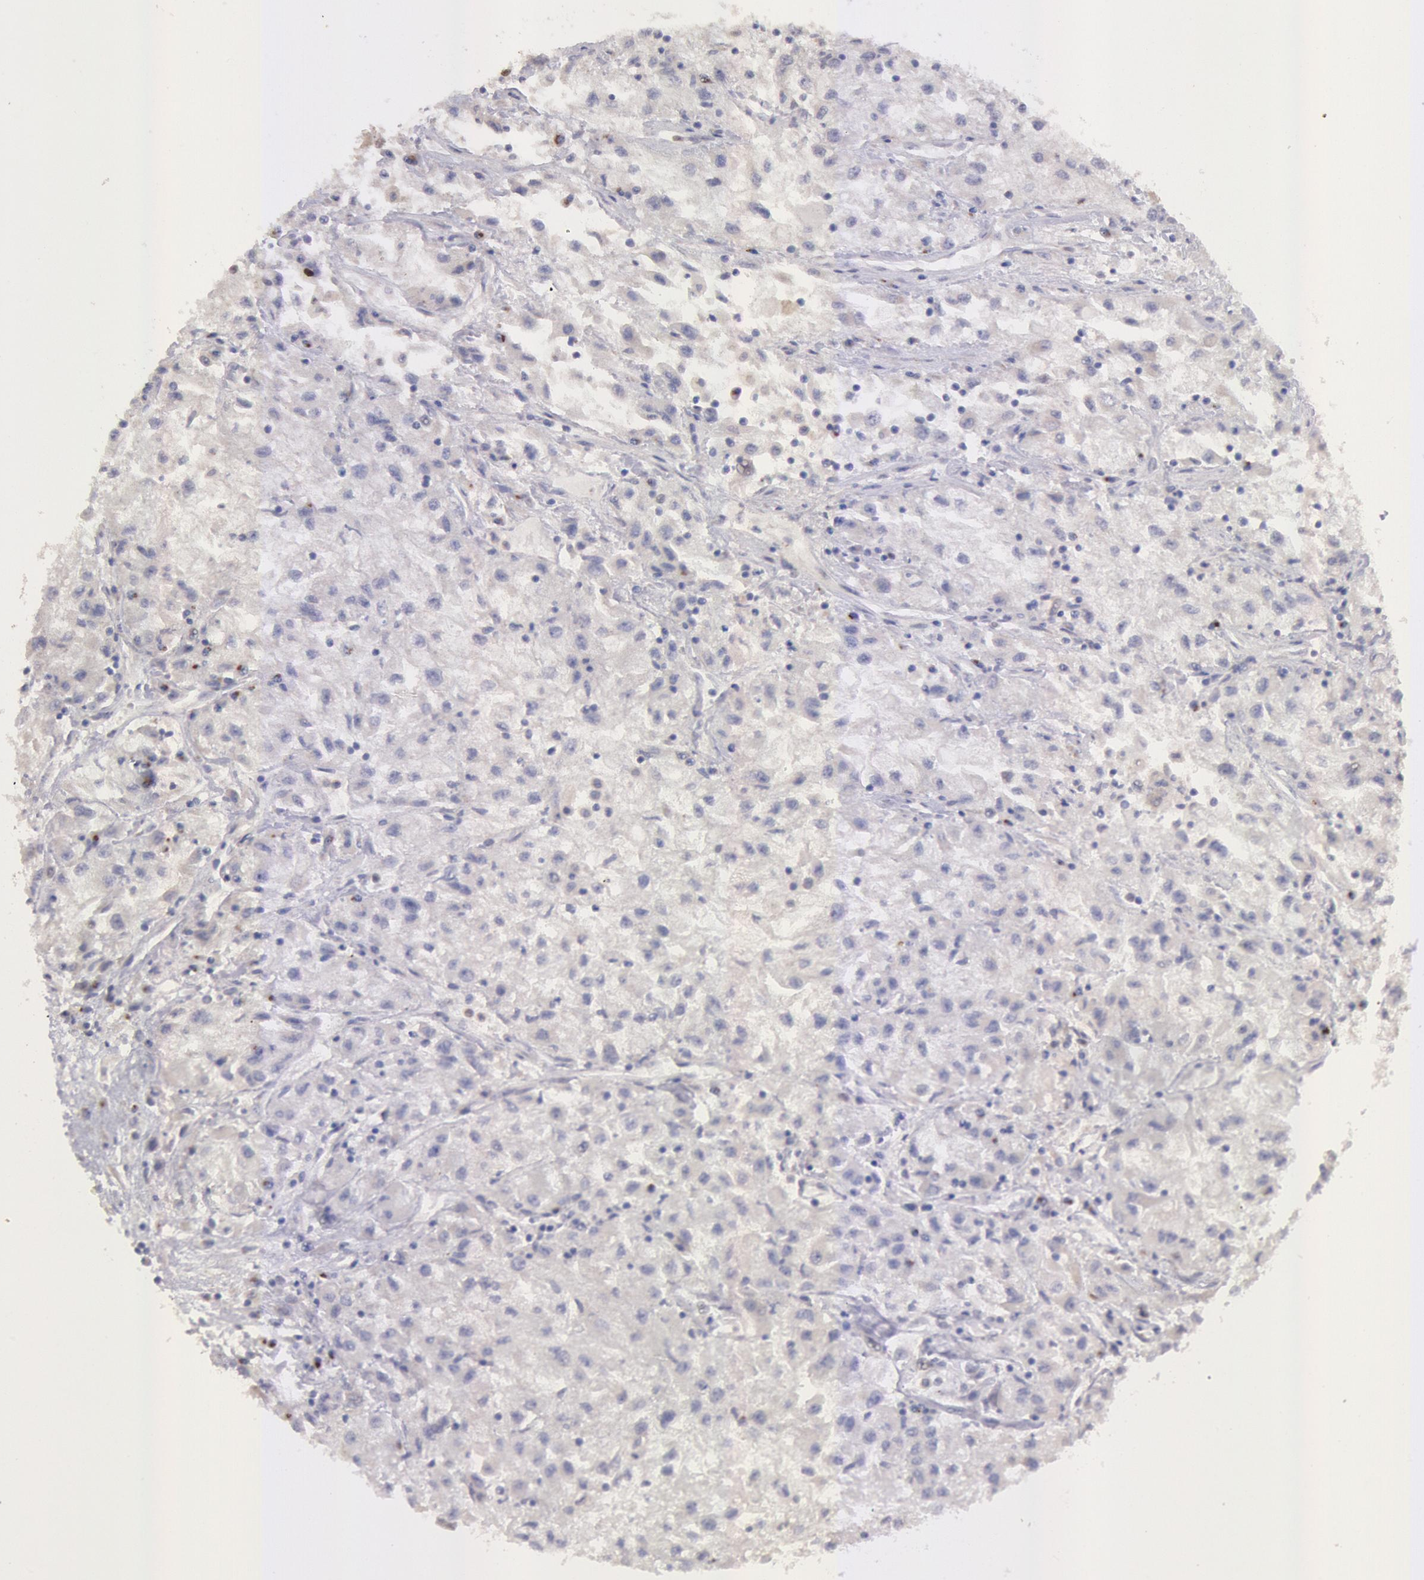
{"staining": {"intensity": "weak", "quantity": ">75%", "location": "cytoplasmic/membranous"}, "tissue": "renal cancer", "cell_type": "Tumor cells", "image_type": "cancer", "snomed": [{"axis": "morphology", "description": "Adenocarcinoma, NOS"}, {"axis": "topography", "description": "Kidney"}], "caption": "This micrograph shows renal adenocarcinoma stained with IHC to label a protein in brown. The cytoplasmic/membranous of tumor cells show weak positivity for the protein. Nuclei are counter-stained blue.", "gene": "COMT", "patient": {"sex": "male", "age": 59}}